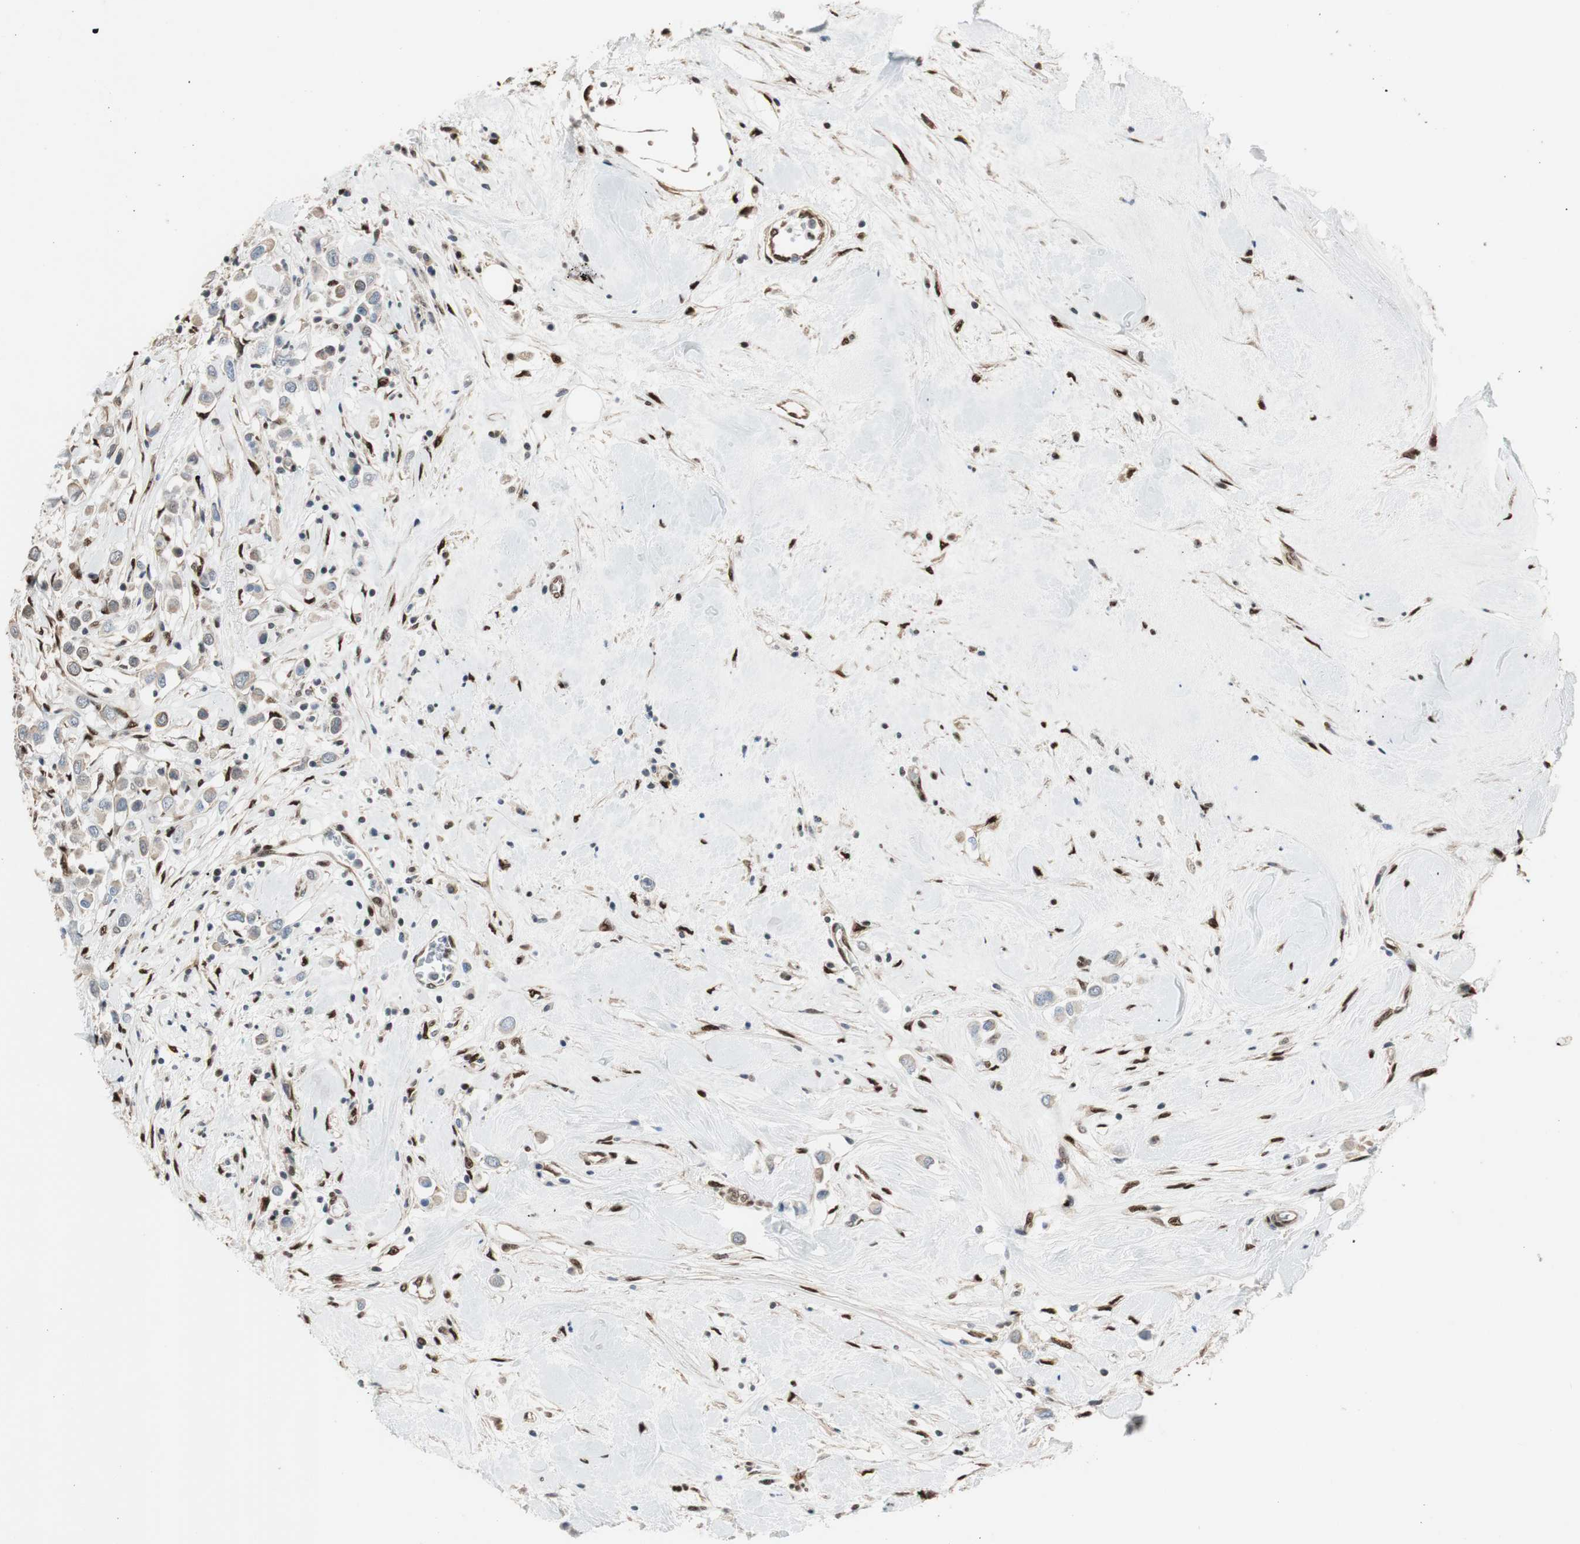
{"staining": {"intensity": "weak", "quantity": "25%-75%", "location": "cytoplasmic/membranous"}, "tissue": "breast cancer", "cell_type": "Tumor cells", "image_type": "cancer", "snomed": [{"axis": "morphology", "description": "Duct carcinoma"}, {"axis": "topography", "description": "Breast"}], "caption": "The immunohistochemical stain shows weak cytoplasmic/membranous expression in tumor cells of breast cancer (invasive ductal carcinoma) tissue. (DAB (3,3'-diaminobenzidine) IHC, brown staining for protein, blue staining for nuclei).", "gene": "PML", "patient": {"sex": "female", "age": 61}}